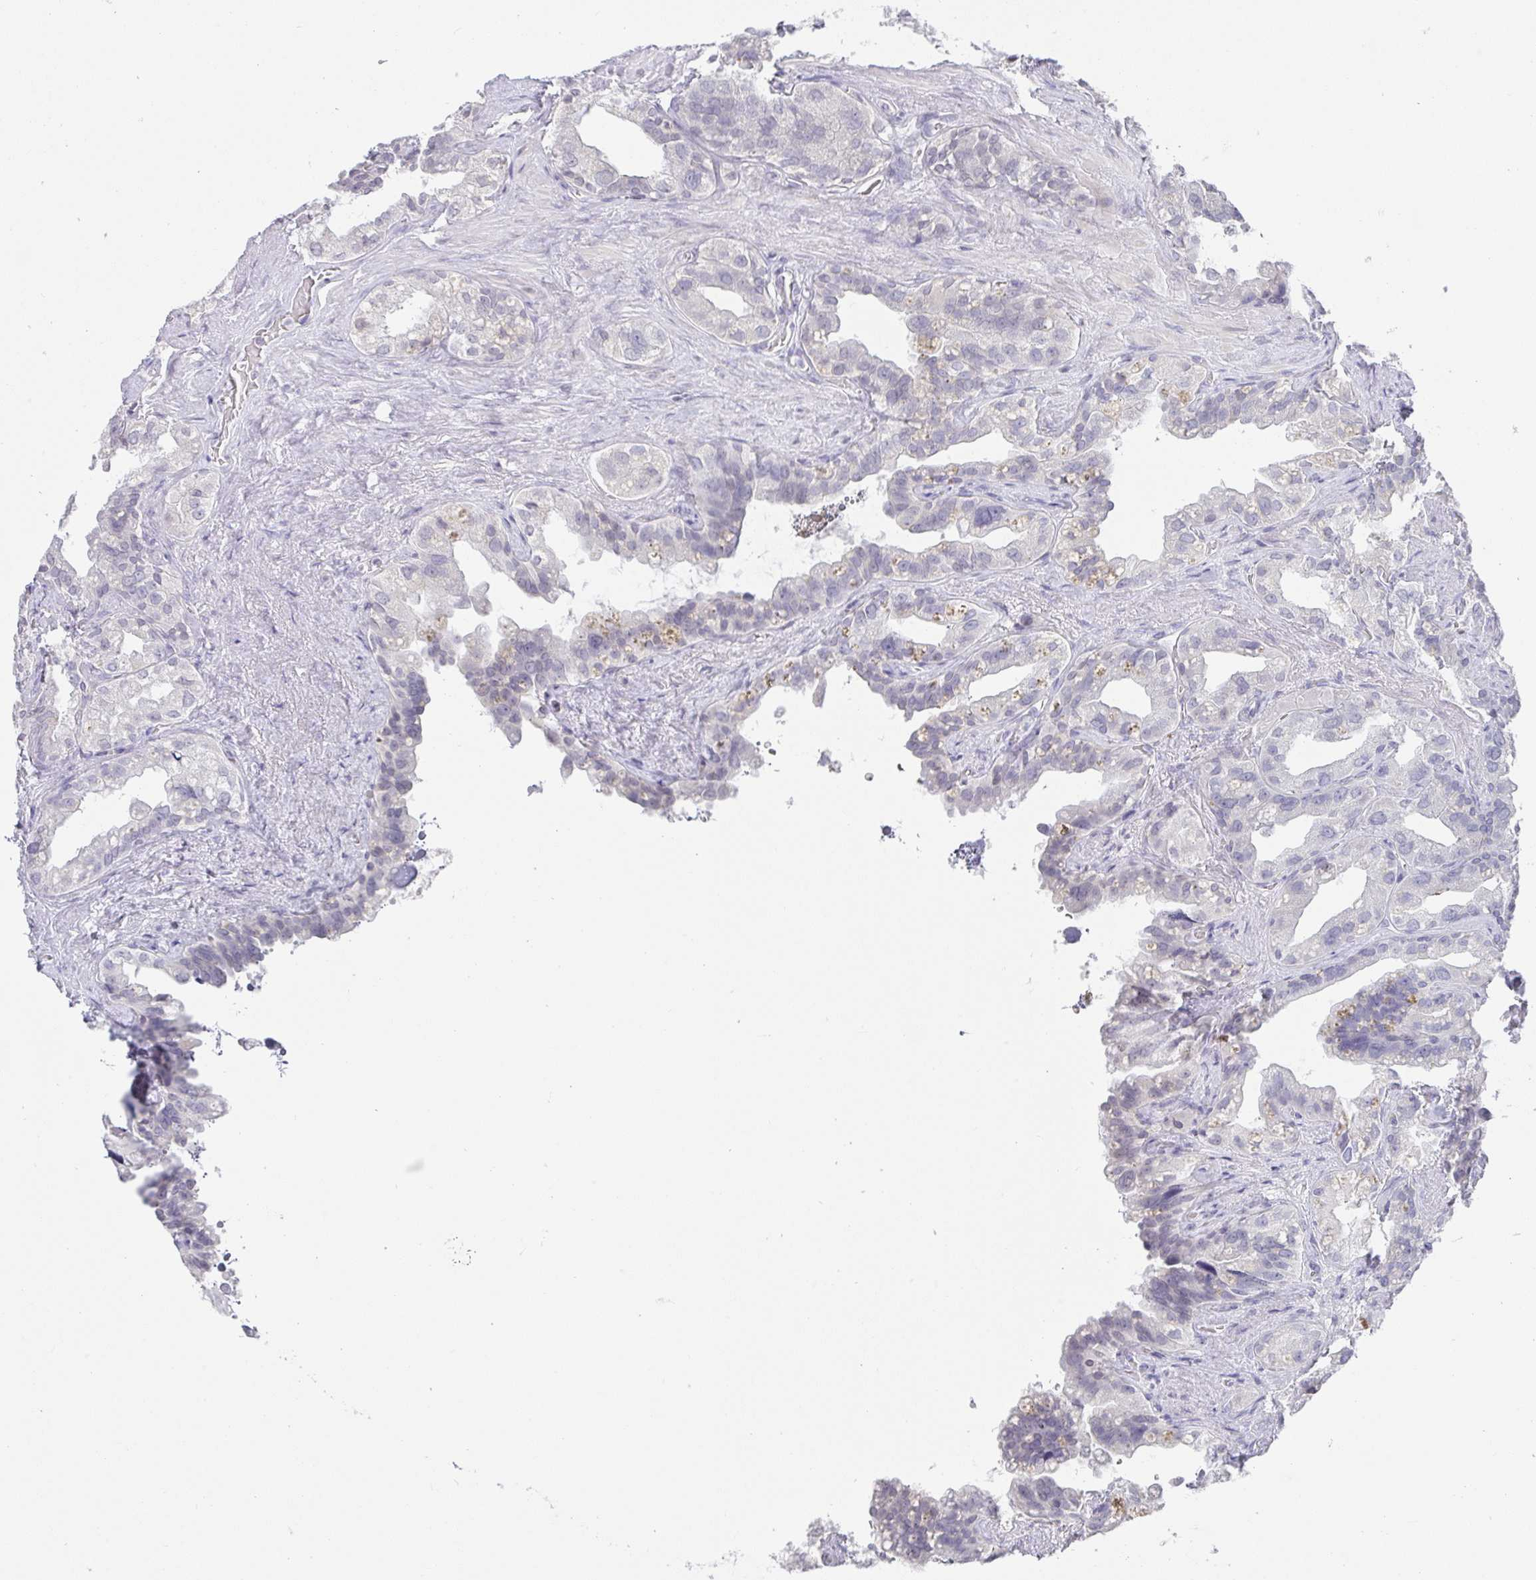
{"staining": {"intensity": "negative", "quantity": "none", "location": "none"}, "tissue": "seminal vesicle", "cell_type": "Glandular cells", "image_type": "normal", "snomed": [{"axis": "morphology", "description": "Normal tissue, NOS"}, {"axis": "topography", "description": "Seminal veicle"}, {"axis": "topography", "description": "Peripheral nerve tissue"}], "caption": "Immunohistochemical staining of unremarkable seminal vesicle exhibits no significant staining in glandular cells.", "gene": "CACNA1S", "patient": {"sex": "male", "age": 76}}